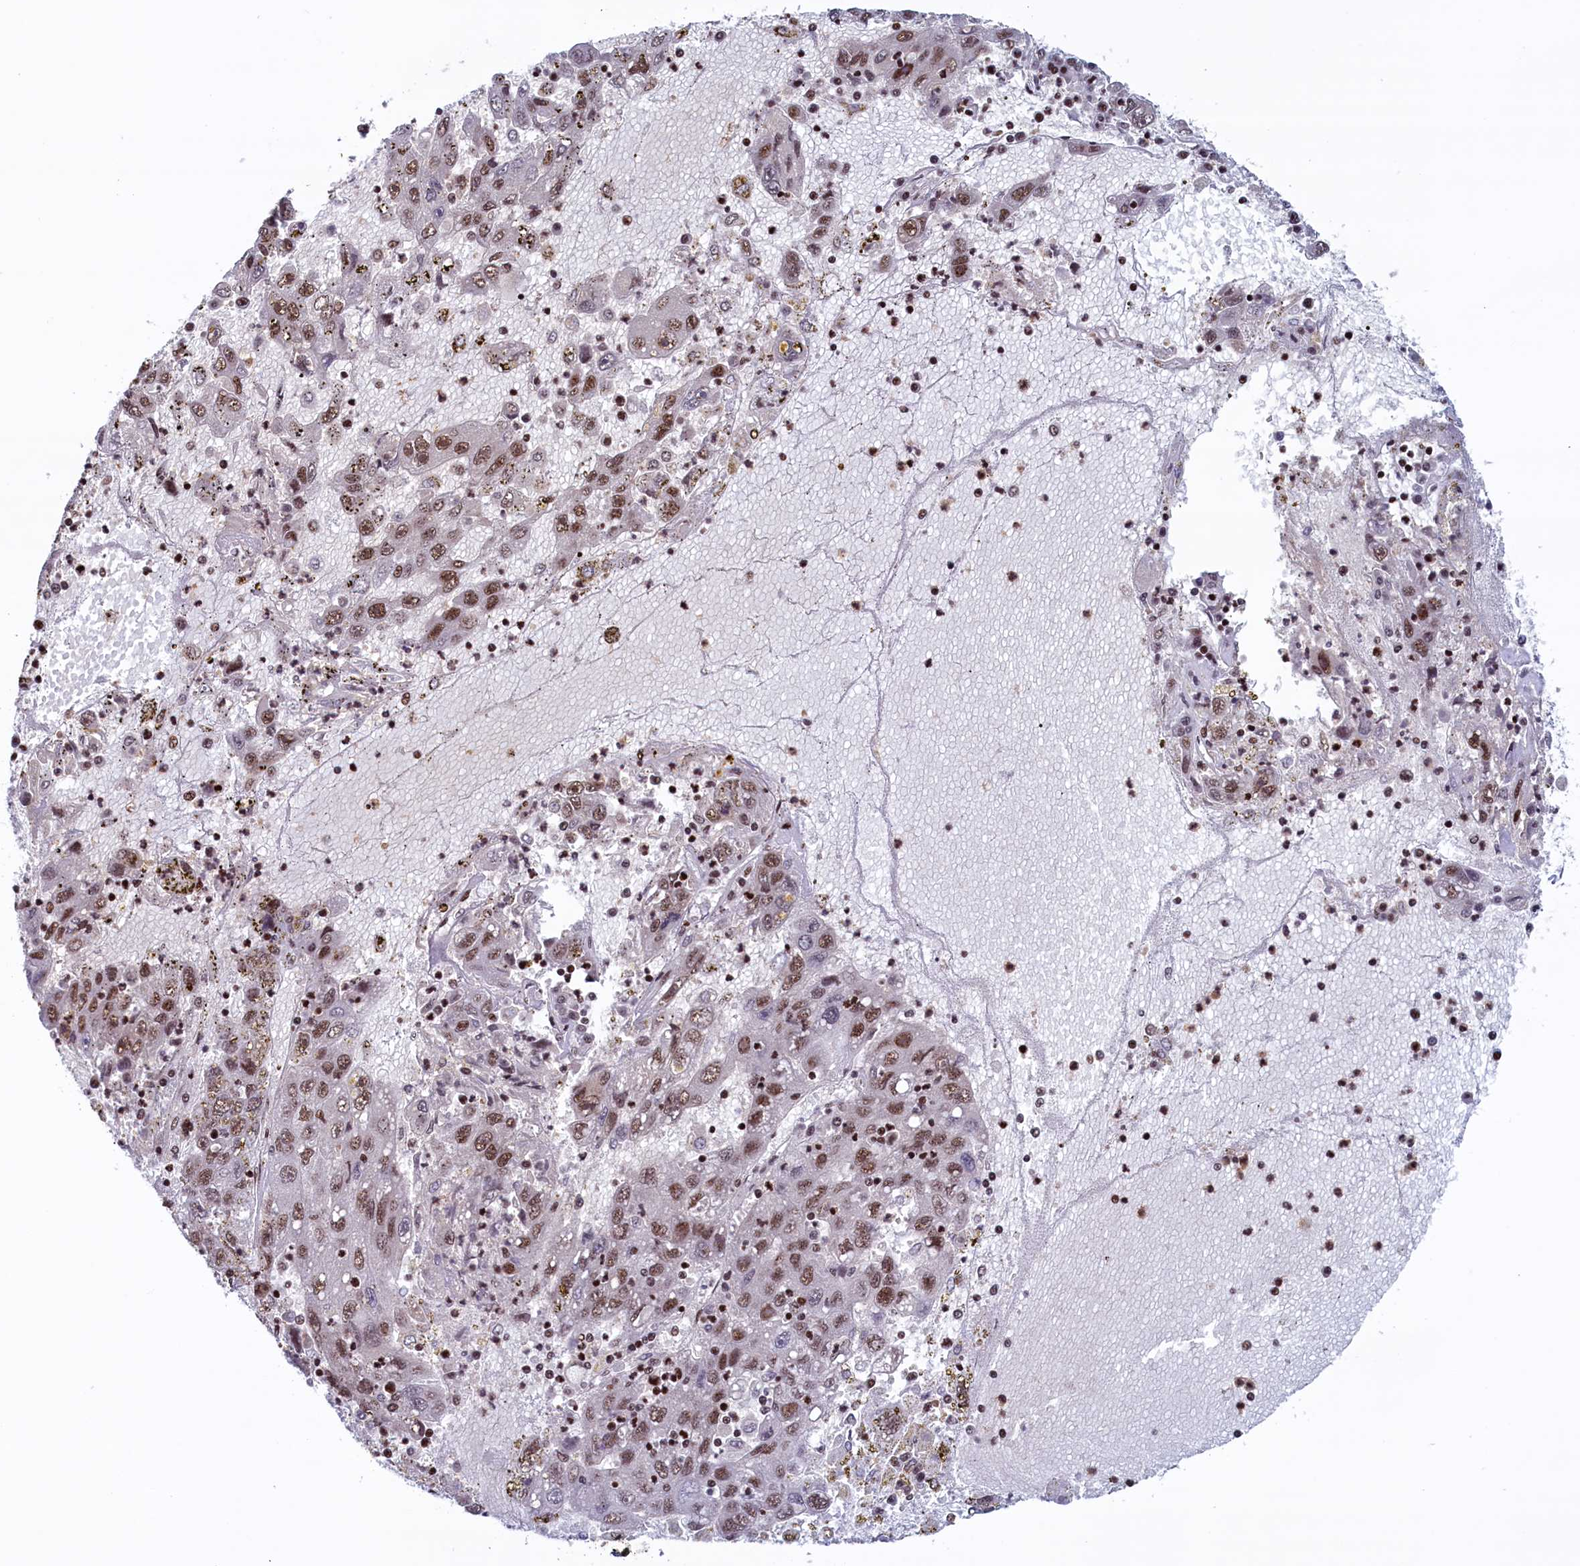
{"staining": {"intensity": "strong", "quantity": "25%-75%", "location": "nuclear"}, "tissue": "liver cancer", "cell_type": "Tumor cells", "image_type": "cancer", "snomed": [{"axis": "morphology", "description": "Carcinoma, Hepatocellular, NOS"}, {"axis": "topography", "description": "Liver"}], "caption": "Immunohistochemical staining of liver hepatocellular carcinoma displays strong nuclear protein positivity in approximately 25%-75% of tumor cells.", "gene": "ZC3H18", "patient": {"sex": "male", "age": 49}}